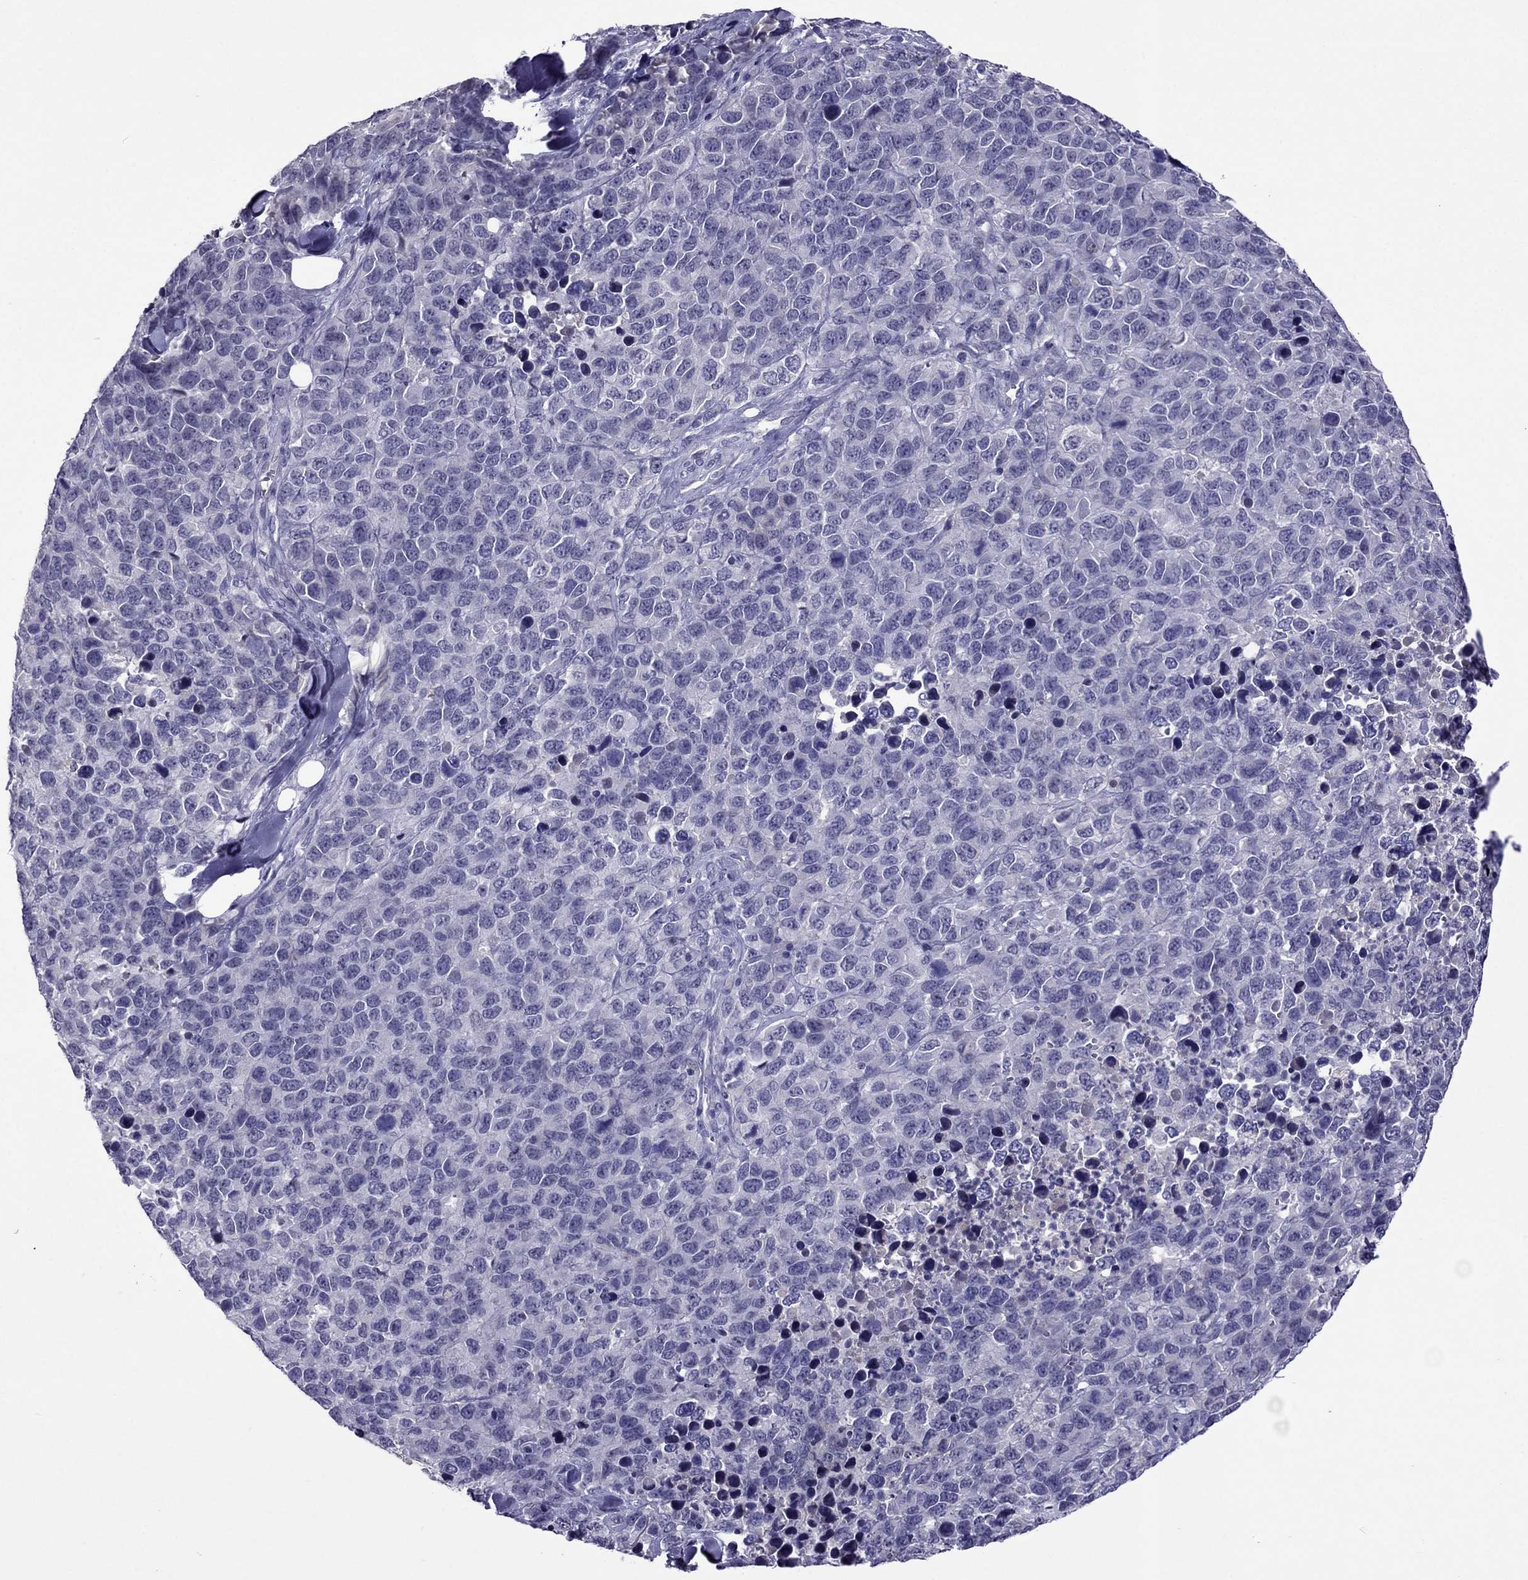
{"staining": {"intensity": "negative", "quantity": "none", "location": "none"}, "tissue": "melanoma", "cell_type": "Tumor cells", "image_type": "cancer", "snomed": [{"axis": "morphology", "description": "Malignant melanoma, Metastatic site"}, {"axis": "topography", "description": "Skin"}], "caption": "High power microscopy micrograph of an IHC micrograph of melanoma, revealing no significant positivity in tumor cells.", "gene": "SPTBN4", "patient": {"sex": "male", "age": 84}}